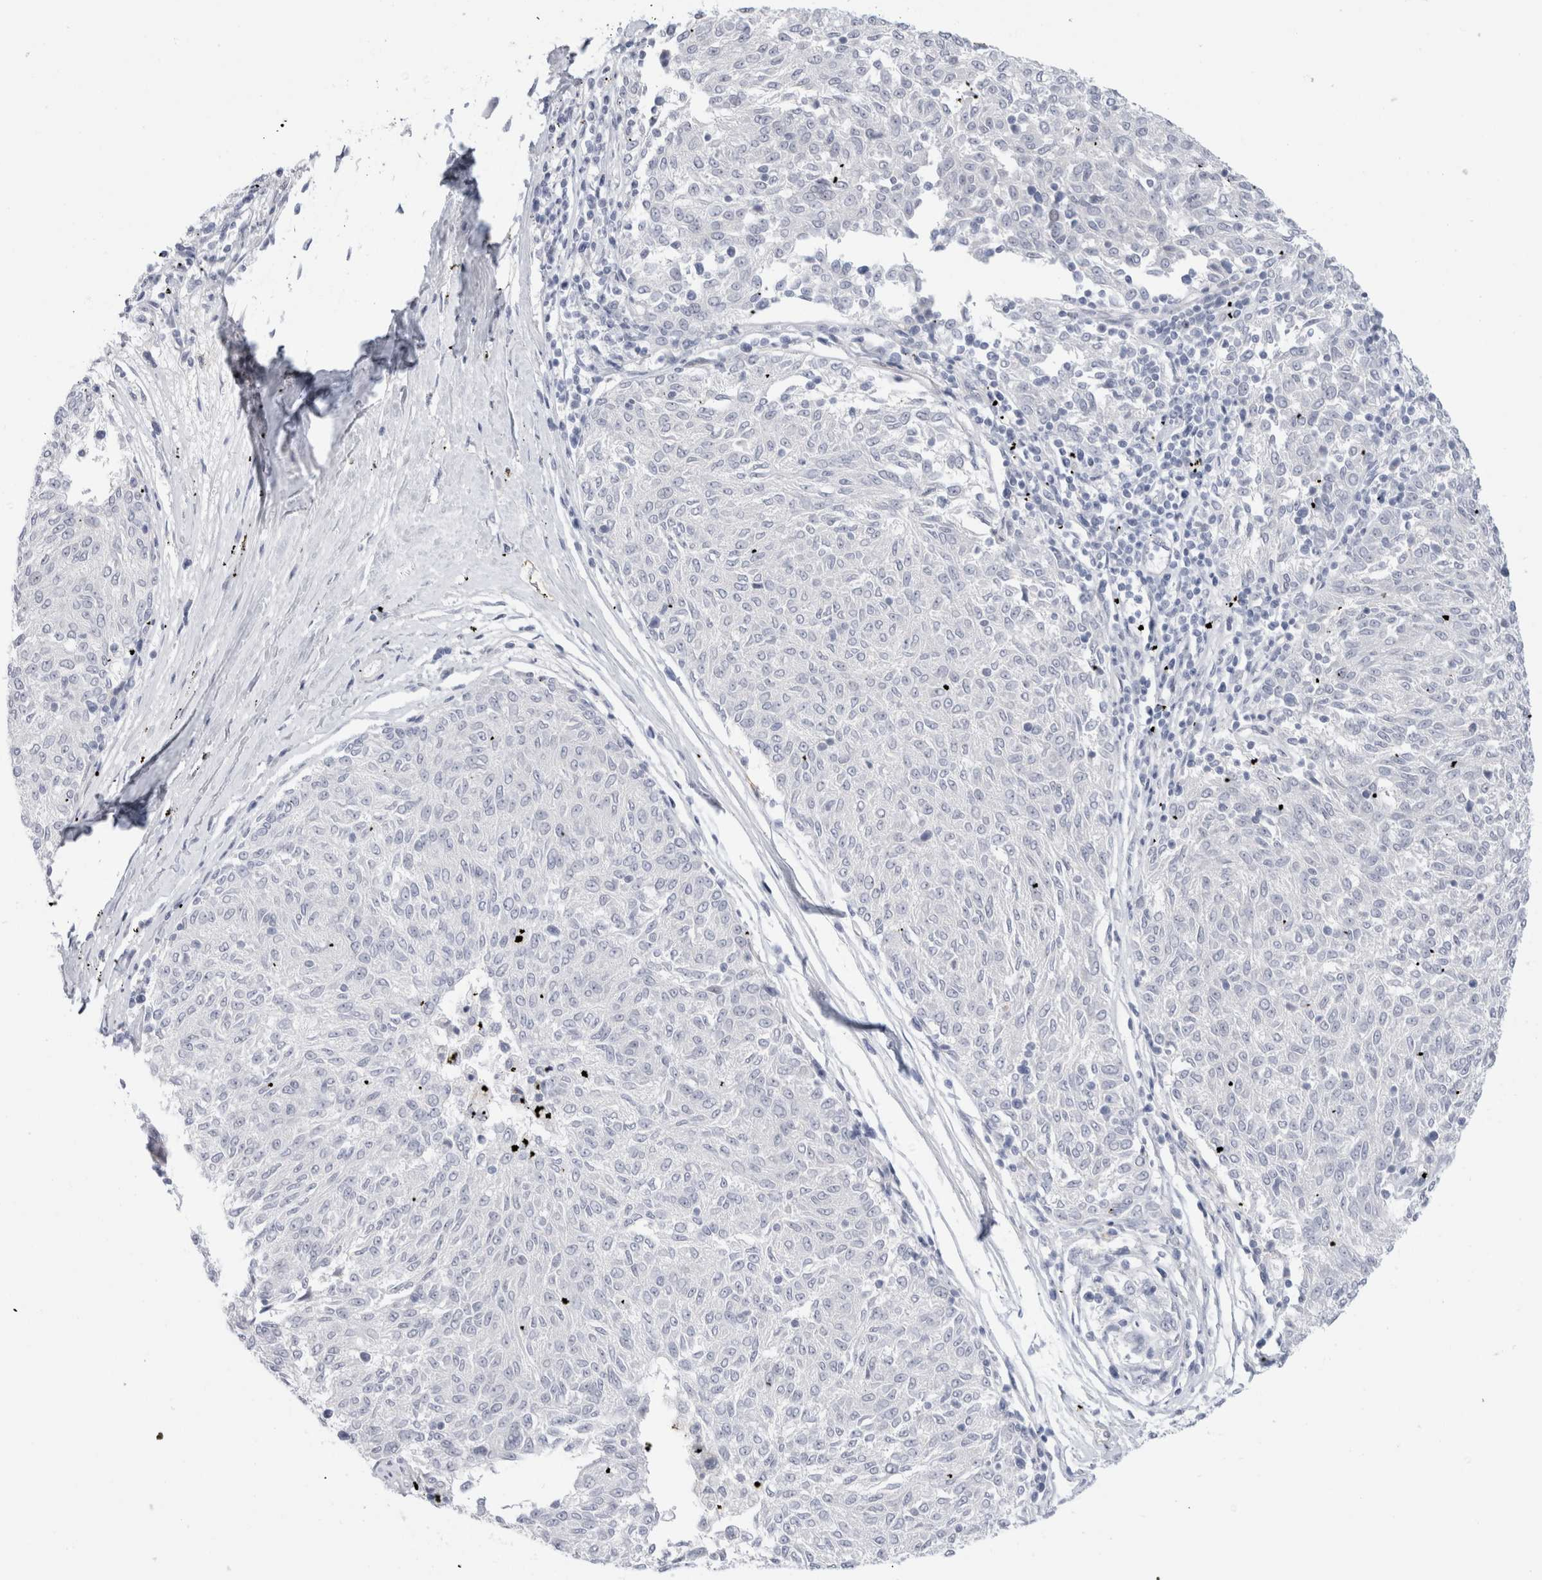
{"staining": {"intensity": "negative", "quantity": "none", "location": "none"}, "tissue": "melanoma", "cell_type": "Tumor cells", "image_type": "cancer", "snomed": [{"axis": "morphology", "description": "Malignant melanoma, NOS"}, {"axis": "topography", "description": "Skin"}], "caption": "This is an IHC image of malignant melanoma. There is no staining in tumor cells.", "gene": "ANKMY1", "patient": {"sex": "female", "age": 72}}